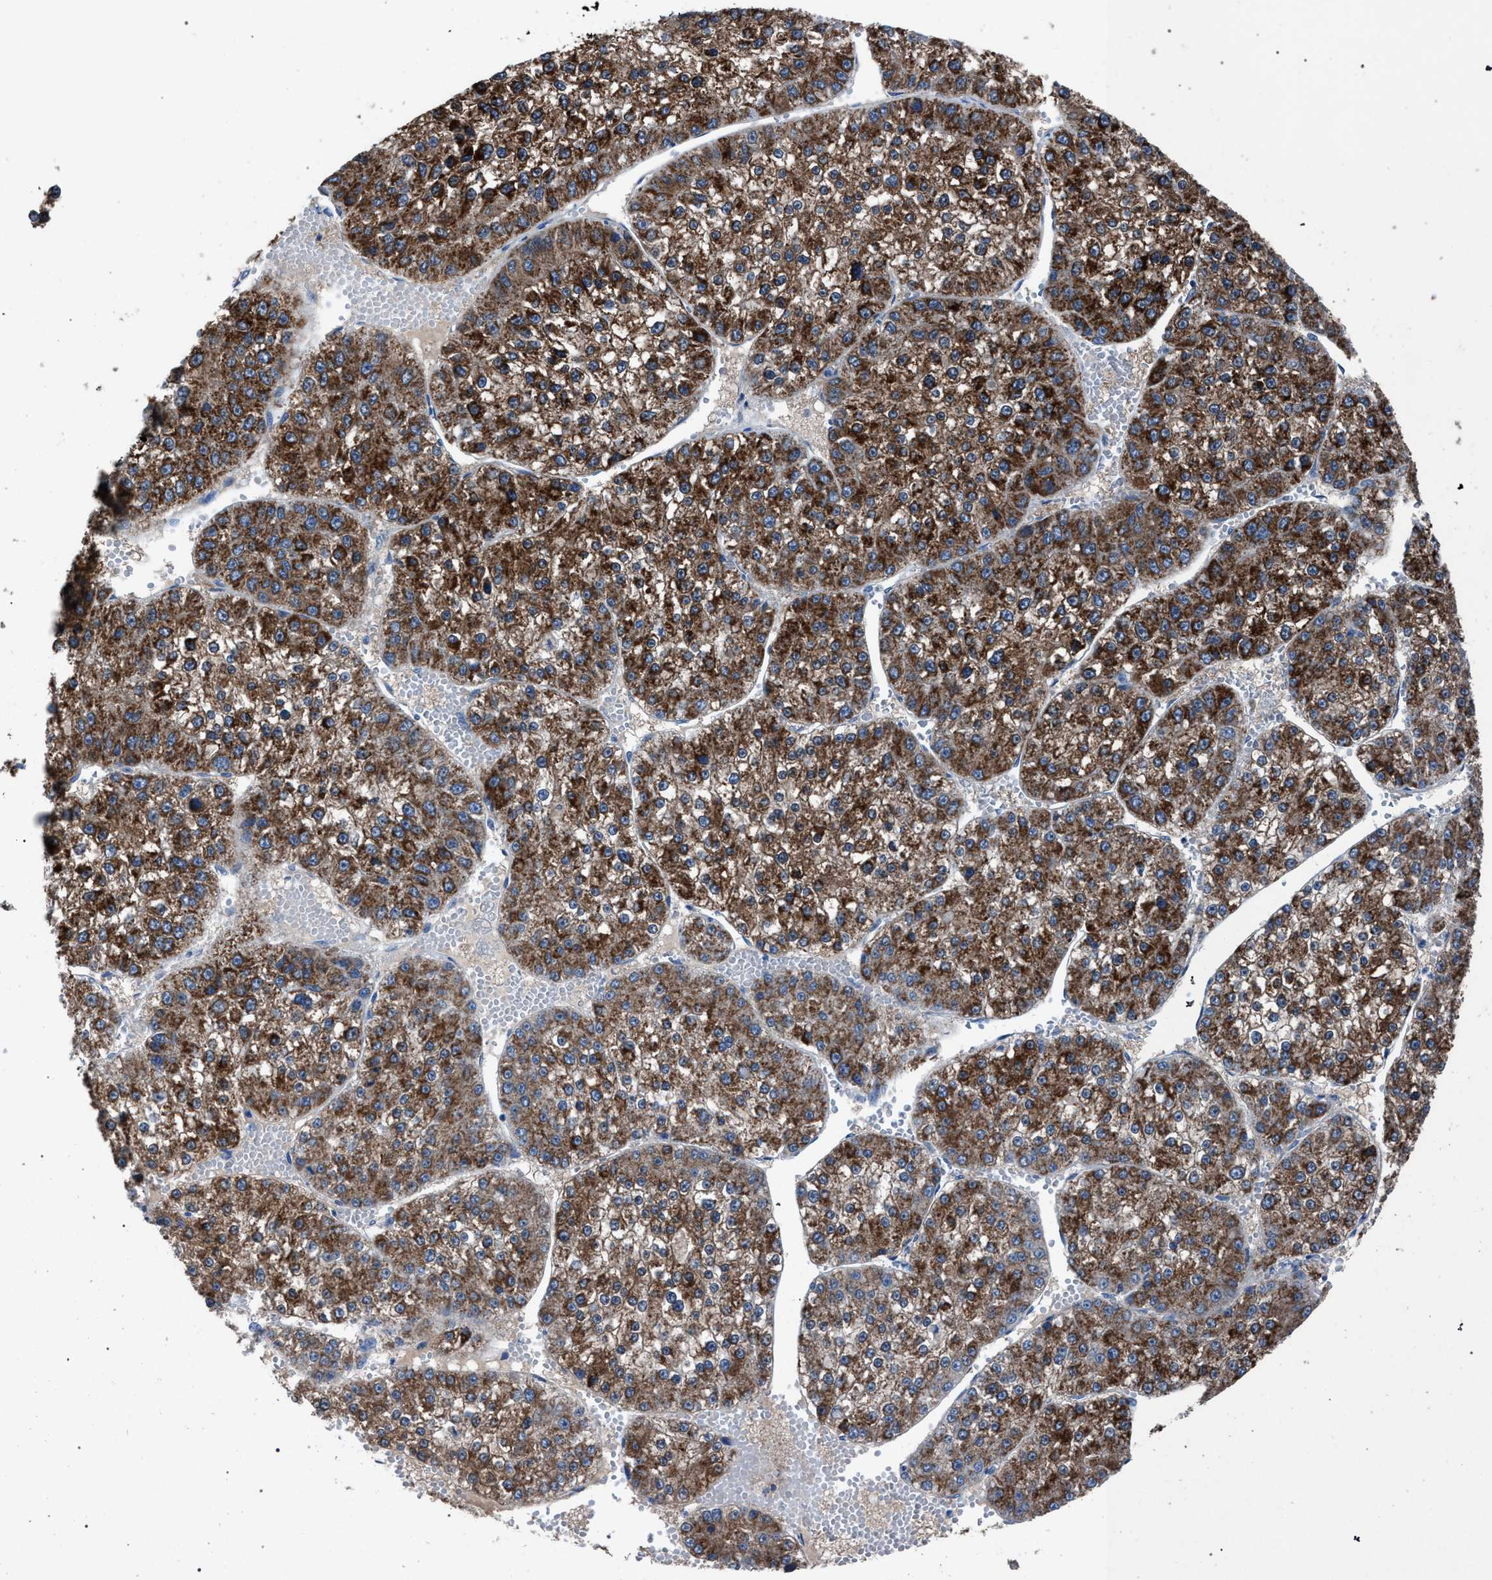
{"staining": {"intensity": "strong", "quantity": ">75%", "location": "cytoplasmic/membranous"}, "tissue": "liver cancer", "cell_type": "Tumor cells", "image_type": "cancer", "snomed": [{"axis": "morphology", "description": "Carcinoma, Hepatocellular, NOS"}, {"axis": "topography", "description": "Liver"}], "caption": "Protein expression analysis of hepatocellular carcinoma (liver) displays strong cytoplasmic/membranous expression in approximately >75% of tumor cells.", "gene": "CRYZ", "patient": {"sex": "female", "age": 73}}